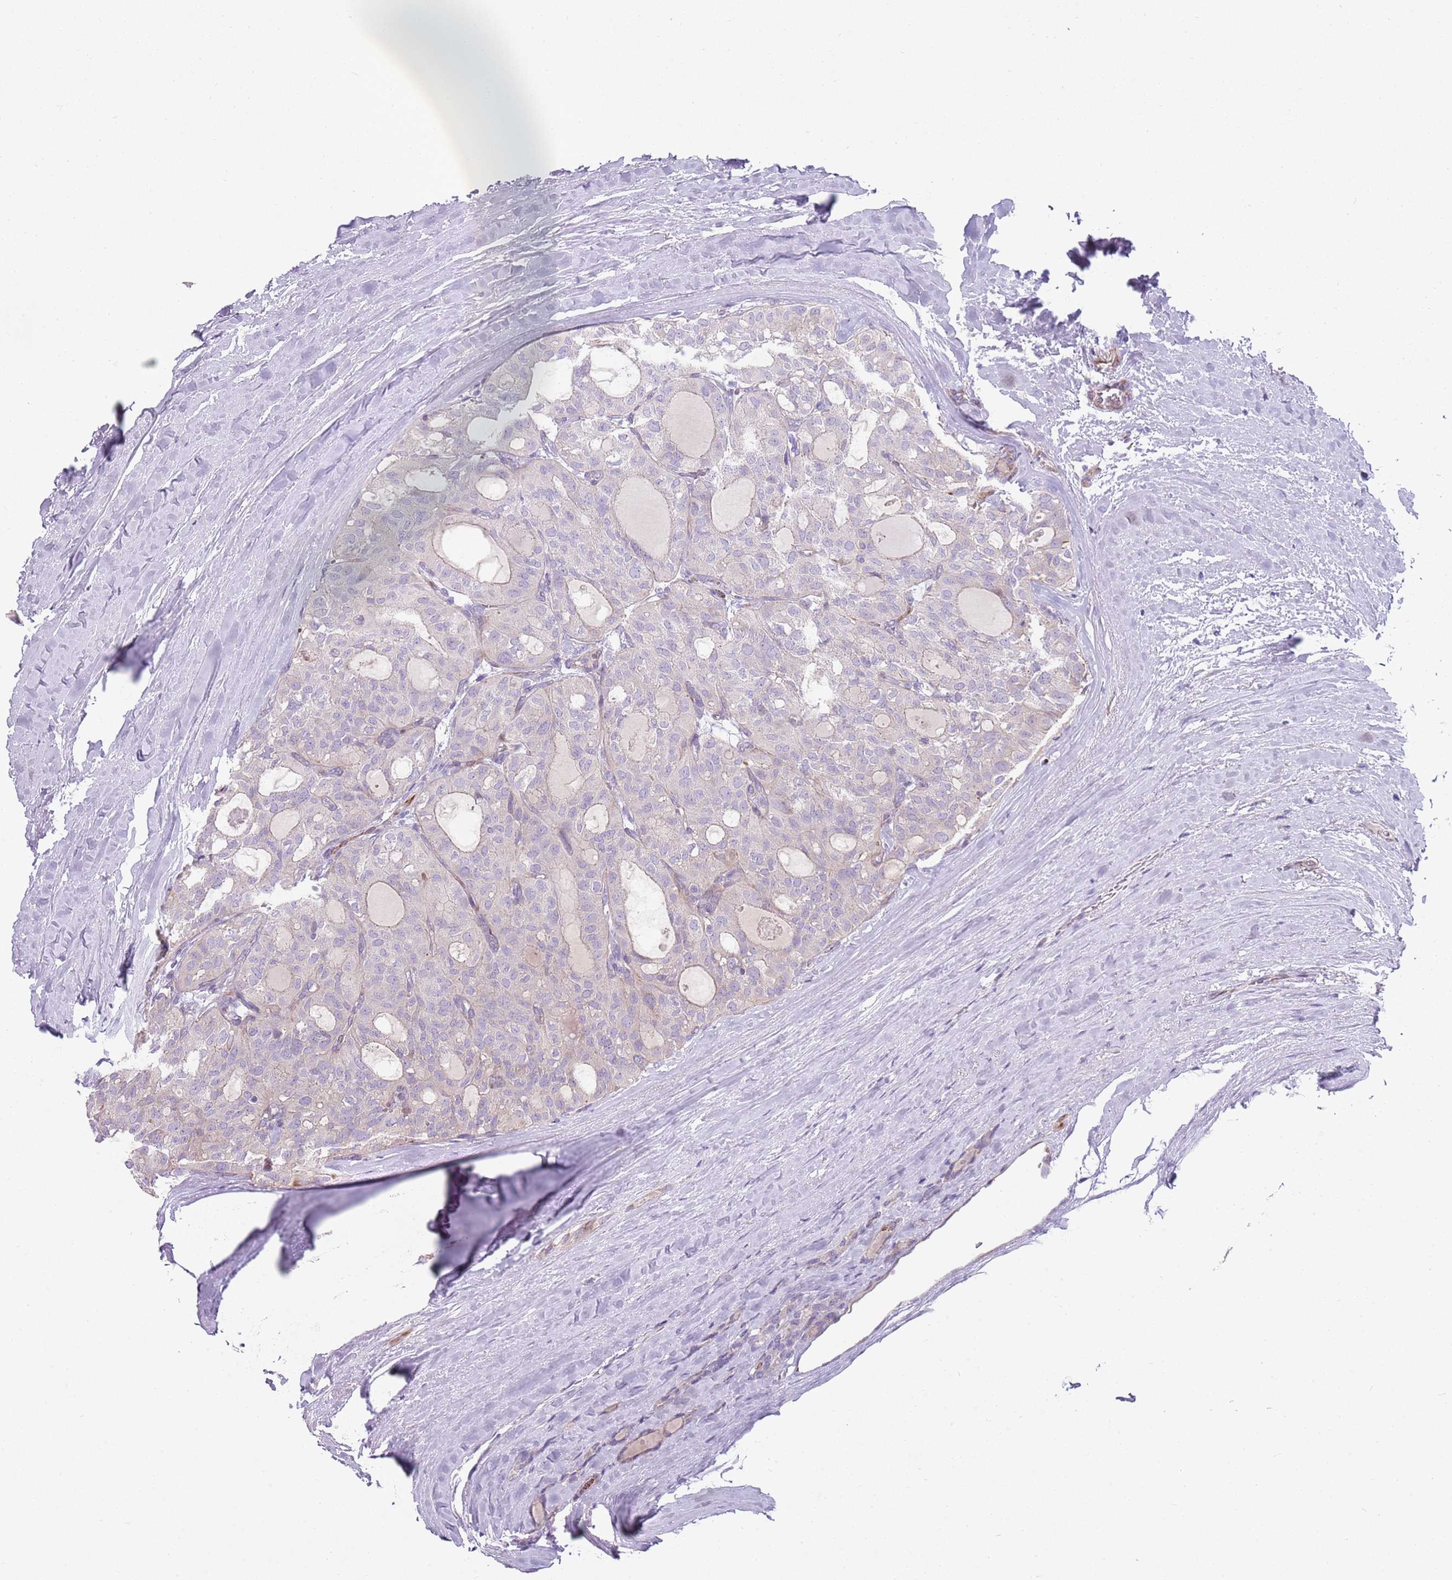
{"staining": {"intensity": "negative", "quantity": "none", "location": "none"}, "tissue": "thyroid cancer", "cell_type": "Tumor cells", "image_type": "cancer", "snomed": [{"axis": "morphology", "description": "Follicular adenoma carcinoma, NOS"}, {"axis": "topography", "description": "Thyroid gland"}], "caption": "A micrograph of follicular adenoma carcinoma (thyroid) stained for a protein demonstrates no brown staining in tumor cells.", "gene": "ZNF583", "patient": {"sex": "male", "age": 75}}